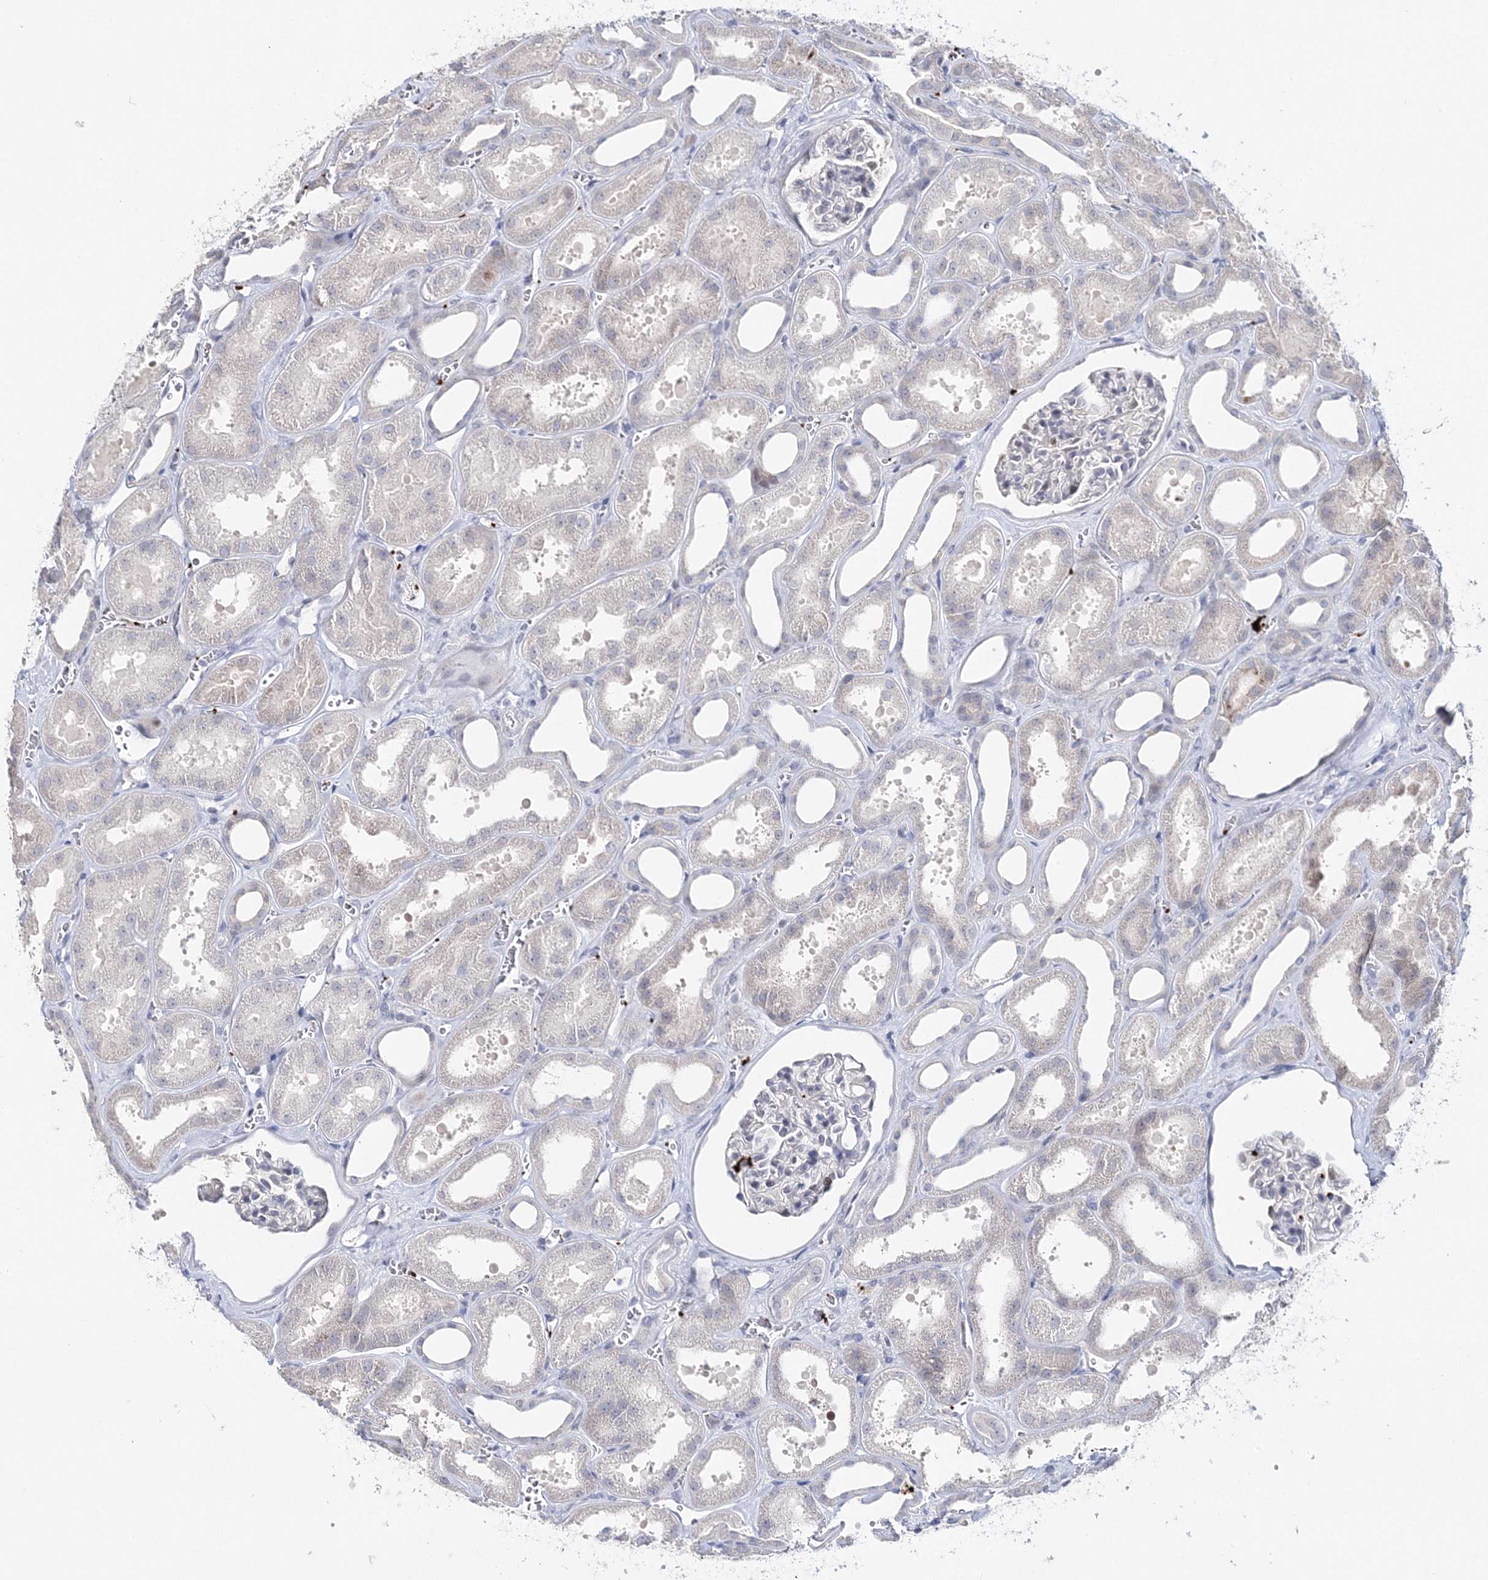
{"staining": {"intensity": "negative", "quantity": "none", "location": "none"}, "tissue": "kidney", "cell_type": "Cells in glomeruli", "image_type": "normal", "snomed": [{"axis": "morphology", "description": "Normal tissue, NOS"}, {"axis": "morphology", "description": "Adenocarcinoma, NOS"}, {"axis": "topography", "description": "Kidney"}], "caption": "High magnification brightfield microscopy of normal kidney stained with DAB (3,3'-diaminobenzidine) (brown) and counterstained with hematoxylin (blue): cells in glomeruli show no significant expression.", "gene": "MYOZ2", "patient": {"sex": "female", "age": 68}}